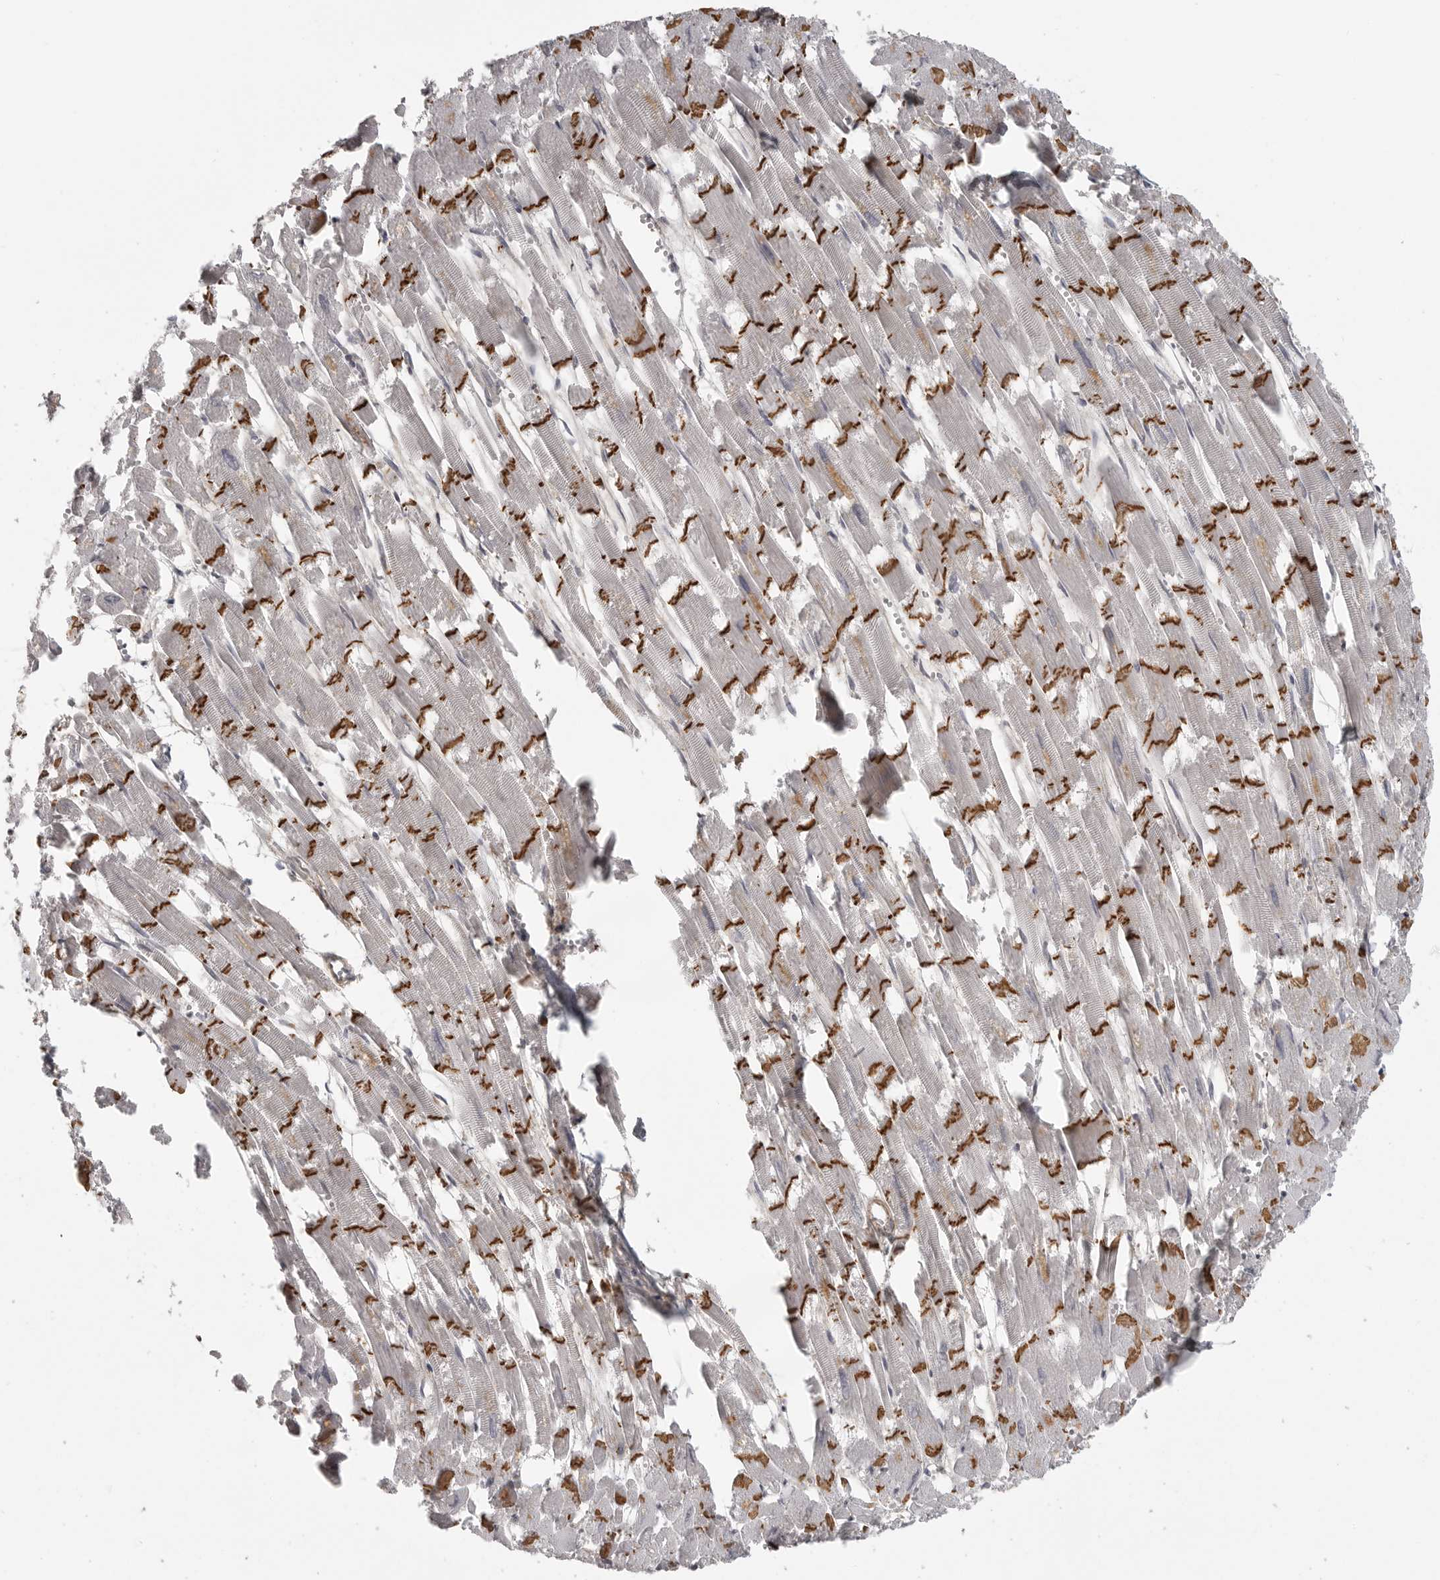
{"staining": {"intensity": "strong", "quantity": "25%-75%", "location": "cytoplasmic/membranous"}, "tissue": "heart muscle", "cell_type": "Cardiomyocytes", "image_type": "normal", "snomed": [{"axis": "morphology", "description": "Normal tissue, NOS"}, {"axis": "topography", "description": "Heart"}], "caption": "Immunohistochemistry (IHC) image of unremarkable heart muscle: human heart muscle stained using immunohistochemistry shows high levels of strong protein expression localized specifically in the cytoplasmic/membranous of cardiomyocytes, appearing as a cytoplasmic/membranous brown color.", "gene": "UROD", "patient": {"sex": "male", "age": 54}}